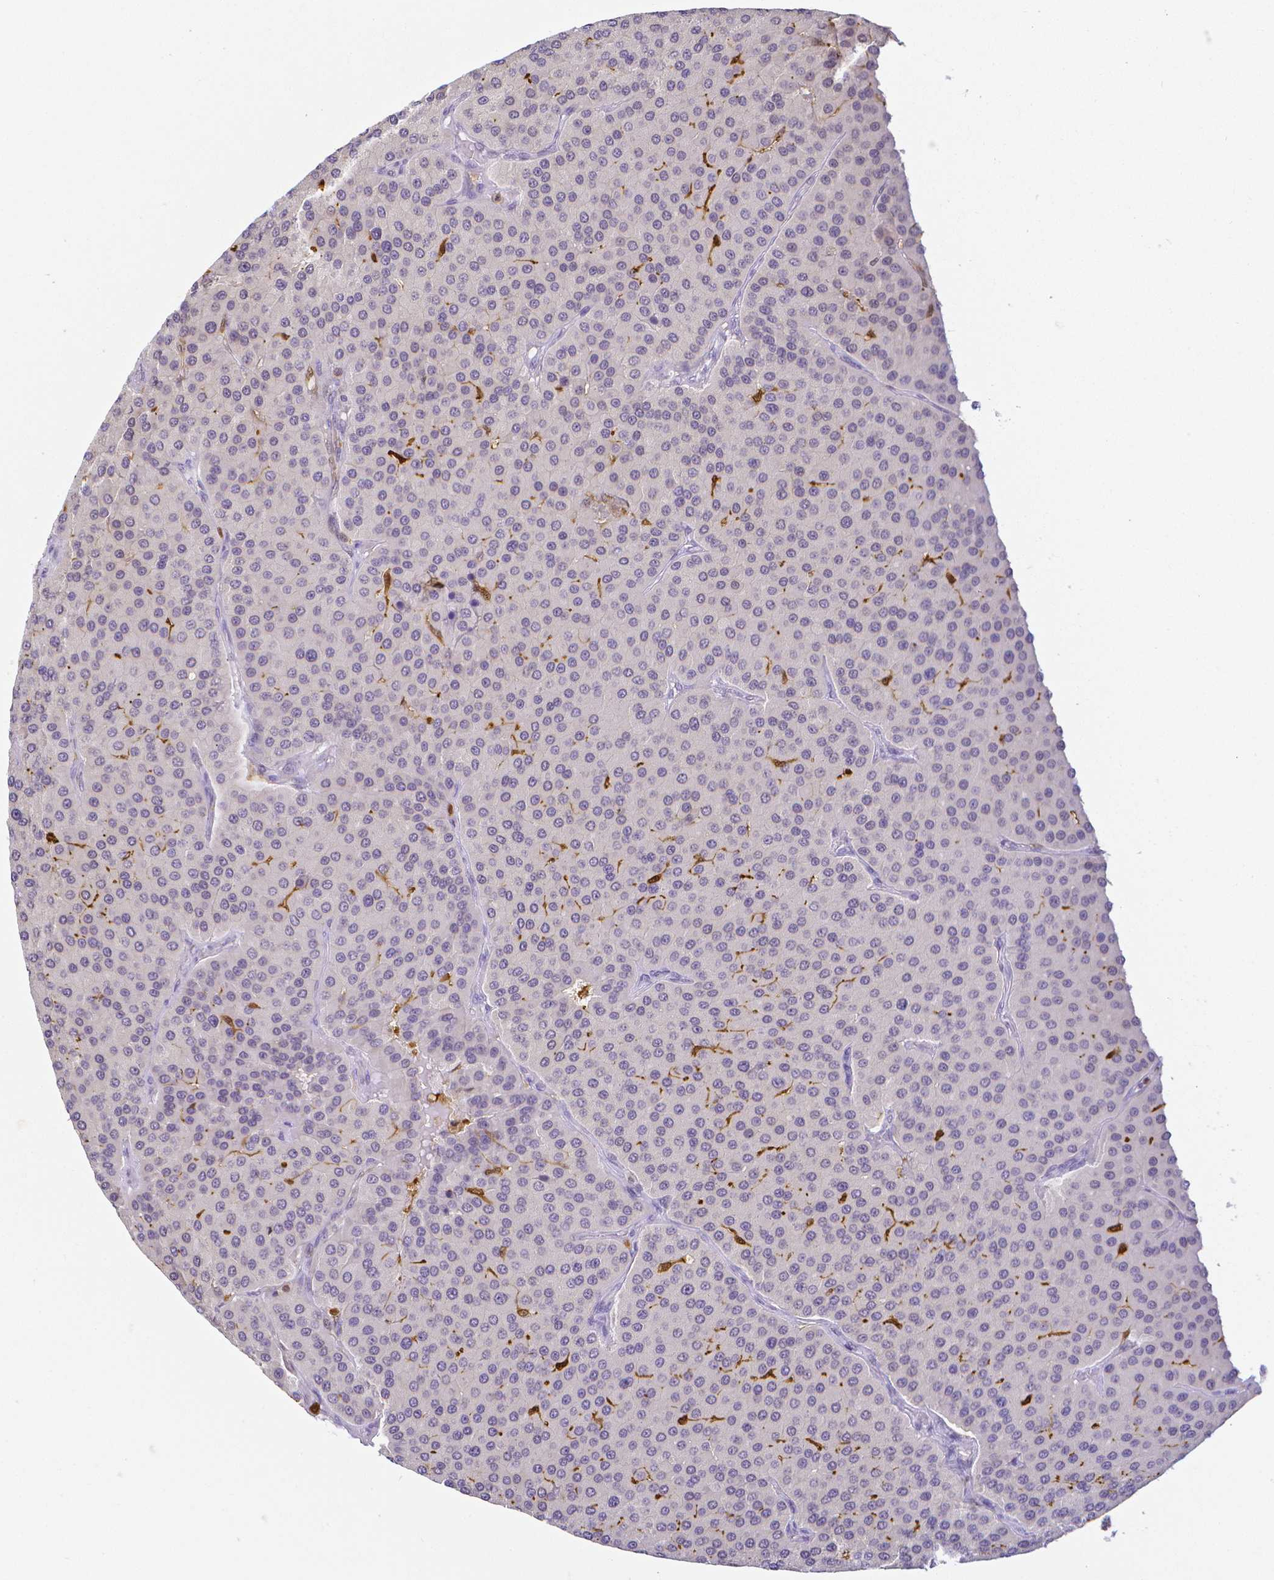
{"staining": {"intensity": "negative", "quantity": "none", "location": "none"}, "tissue": "parathyroid gland", "cell_type": "Glandular cells", "image_type": "normal", "snomed": [{"axis": "morphology", "description": "Normal tissue, NOS"}, {"axis": "morphology", "description": "Adenoma, NOS"}, {"axis": "topography", "description": "Parathyroid gland"}], "caption": "IHC of unremarkable human parathyroid gland demonstrates no positivity in glandular cells. (DAB immunohistochemistry, high magnification).", "gene": "COTL1", "patient": {"sex": "female", "age": 86}}